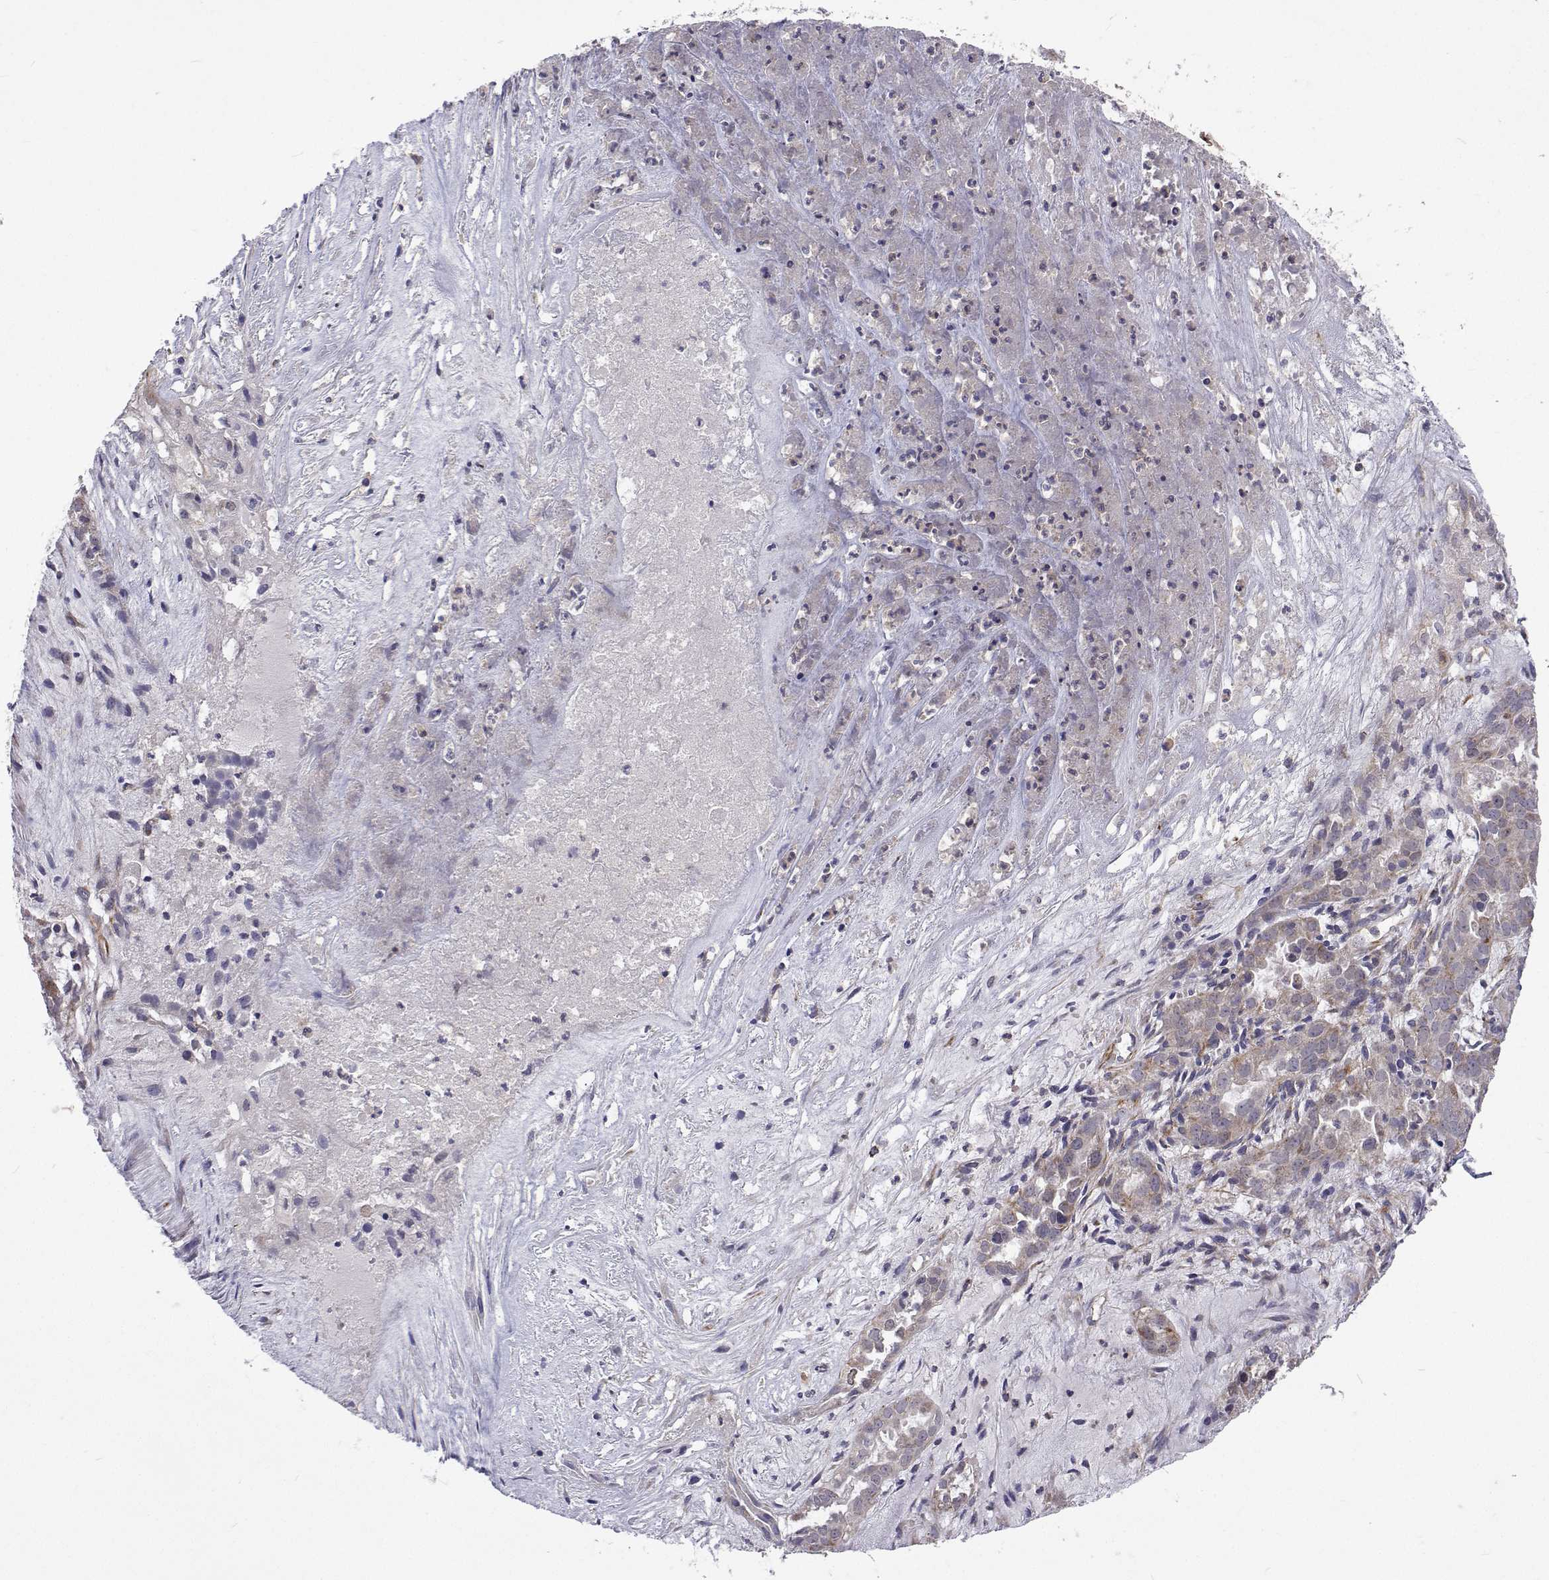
{"staining": {"intensity": "weak", "quantity": "<25%", "location": "cytoplasmic/membranous"}, "tissue": "ovarian cancer", "cell_type": "Tumor cells", "image_type": "cancer", "snomed": [{"axis": "morphology", "description": "Carcinoma, endometroid"}, {"axis": "topography", "description": "Ovary"}], "caption": "DAB (3,3'-diaminobenzidine) immunohistochemical staining of human ovarian cancer reveals no significant staining in tumor cells.", "gene": "DHTKD1", "patient": {"sex": "female", "age": 64}}